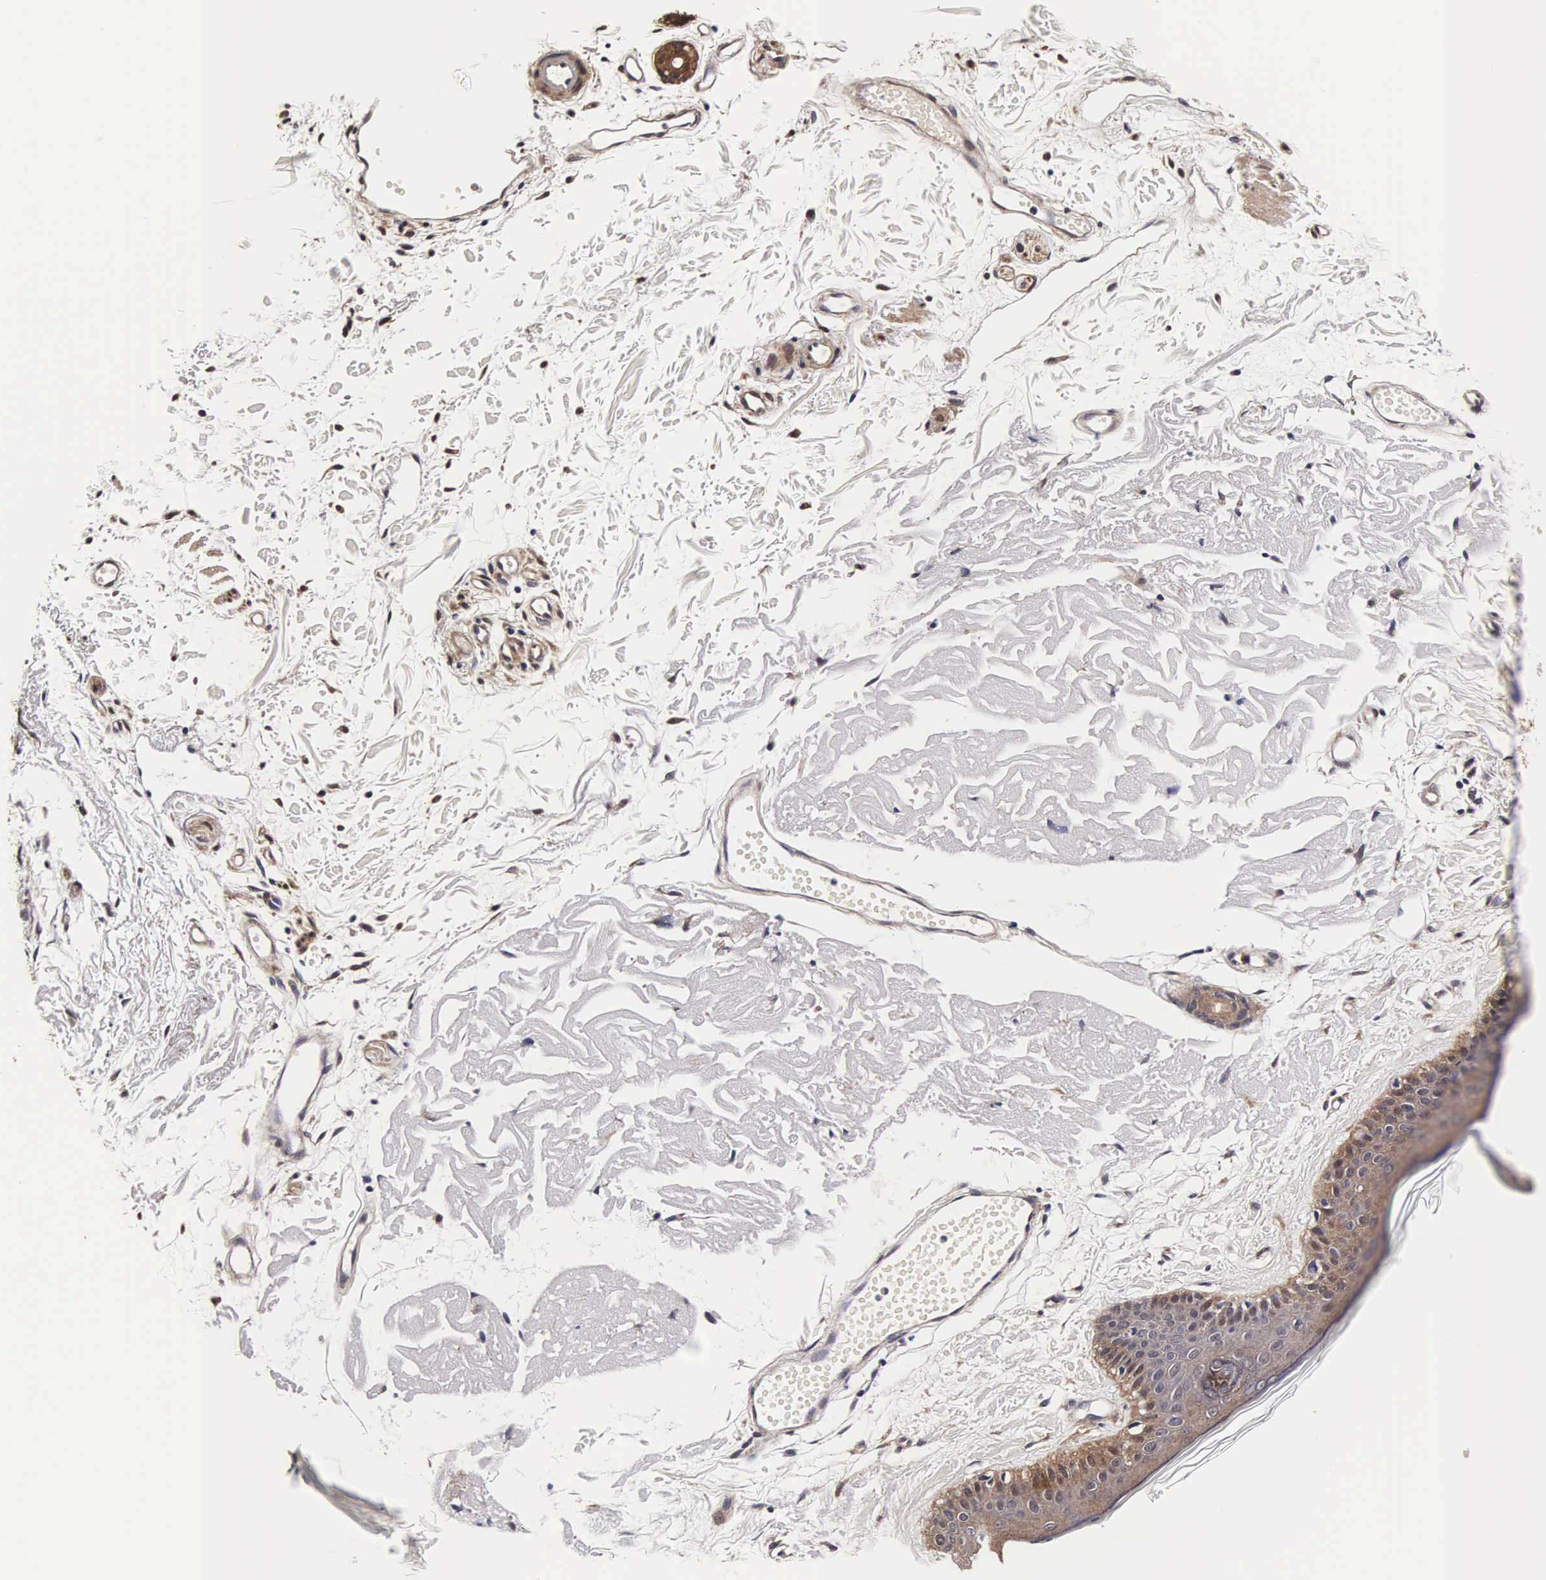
{"staining": {"intensity": "moderate", "quantity": ">75%", "location": "cytoplasmic/membranous"}, "tissue": "skin", "cell_type": "Fibroblasts", "image_type": "normal", "snomed": [{"axis": "morphology", "description": "Normal tissue, NOS"}, {"axis": "topography", "description": "Skin"}], "caption": "Immunohistochemistry (IHC) photomicrograph of benign skin: human skin stained using immunohistochemistry shows medium levels of moderate protein expression localized specifically in the cytoplasmic/membranous of fibroblasts, appearing as a cytoplasmic/membranous brown color.", "gene": "TECPR2", "patient": {"sex": "male", "age": 83}}